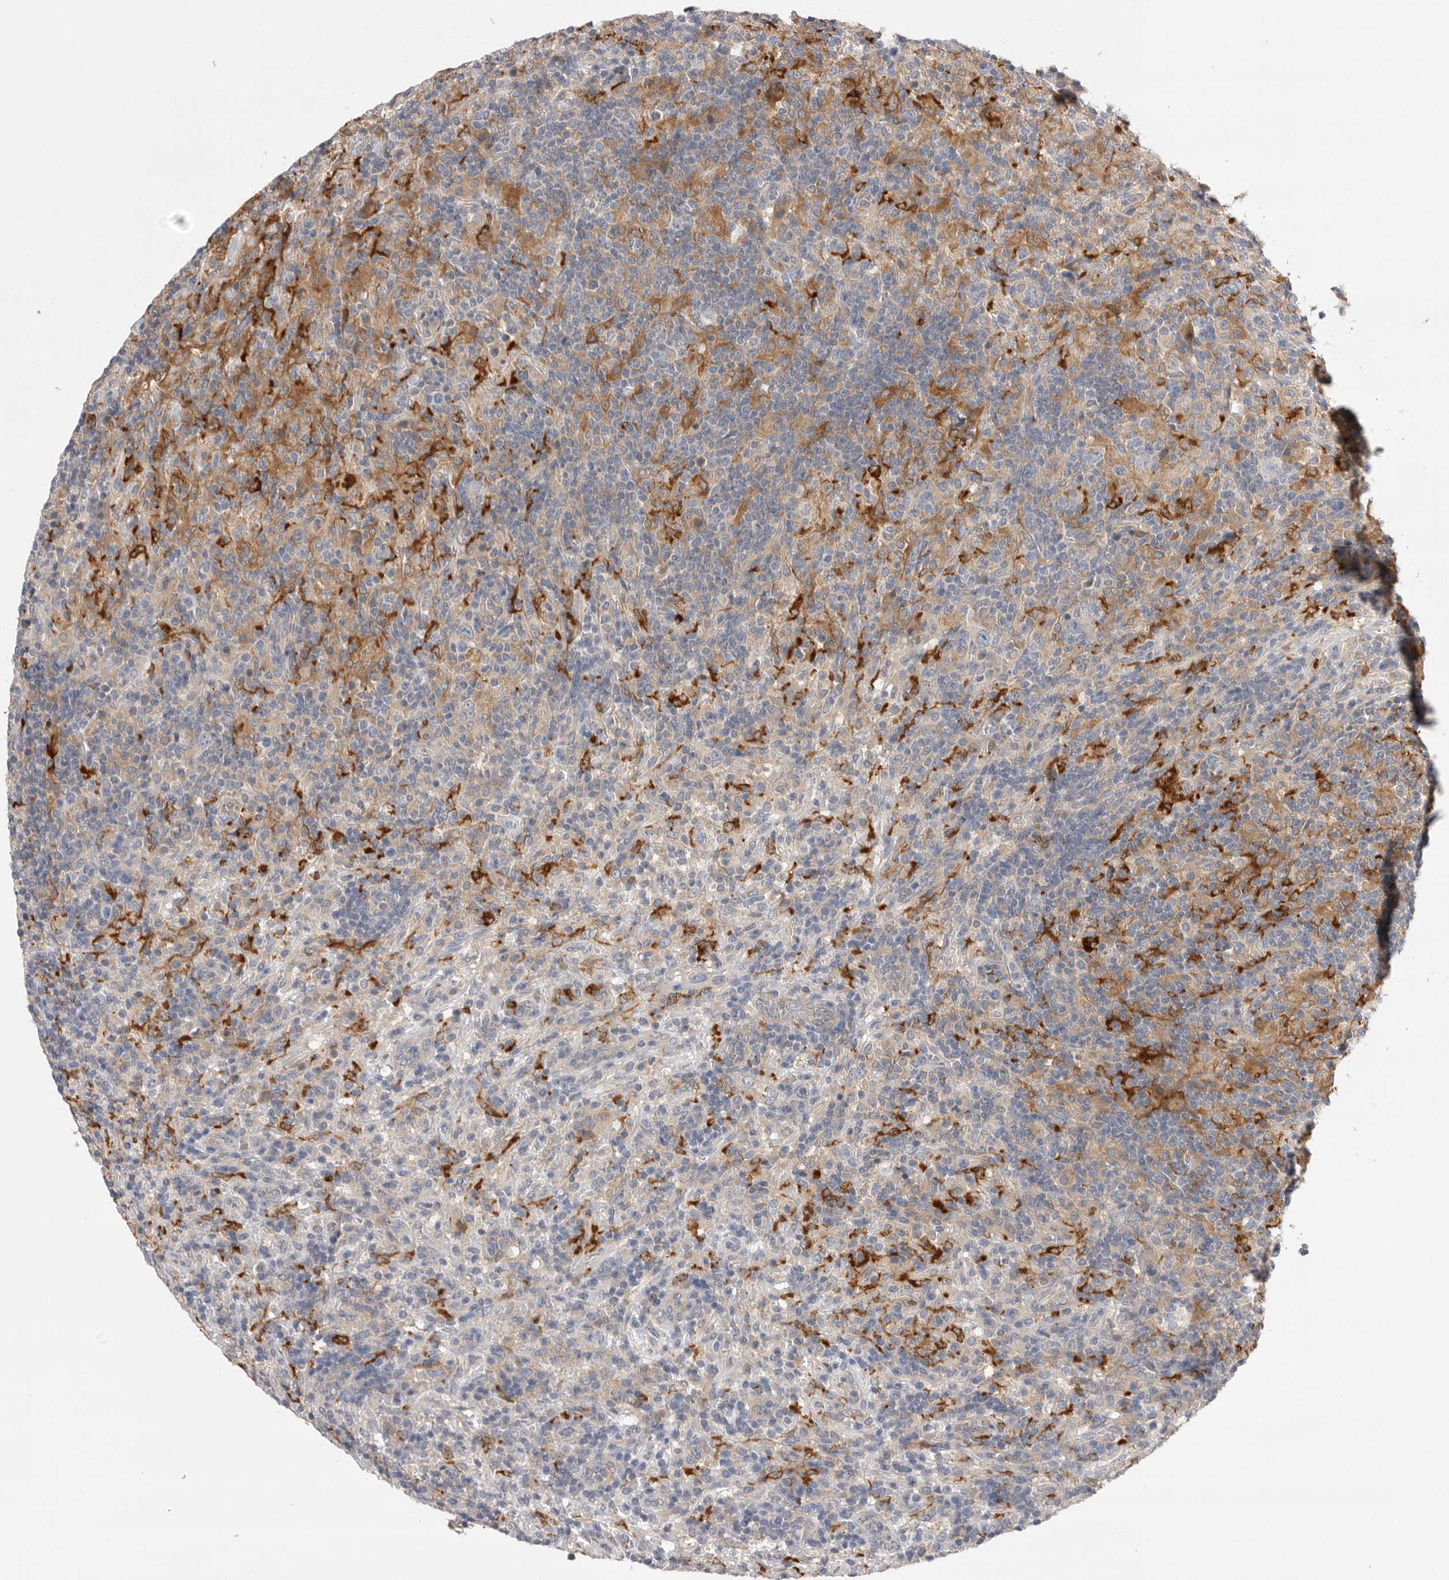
{"staining": {"intensity": "negative", "quantity": "none", "location": "none"}, "tissue": "lymphoma", "cell_type": "Tumor cells", "image_type": "cancer", "snomed": [{"axis": "morphology", "description": "Hodgkin's disease, NOS"}, {"axis": "topography", "description": "Lymph node"}], "caption": "The histopathology image shows no staining of tumor cells in lymphoma.", "gene": "VAC14", "patient": {"sex": "male", "age": 70}}